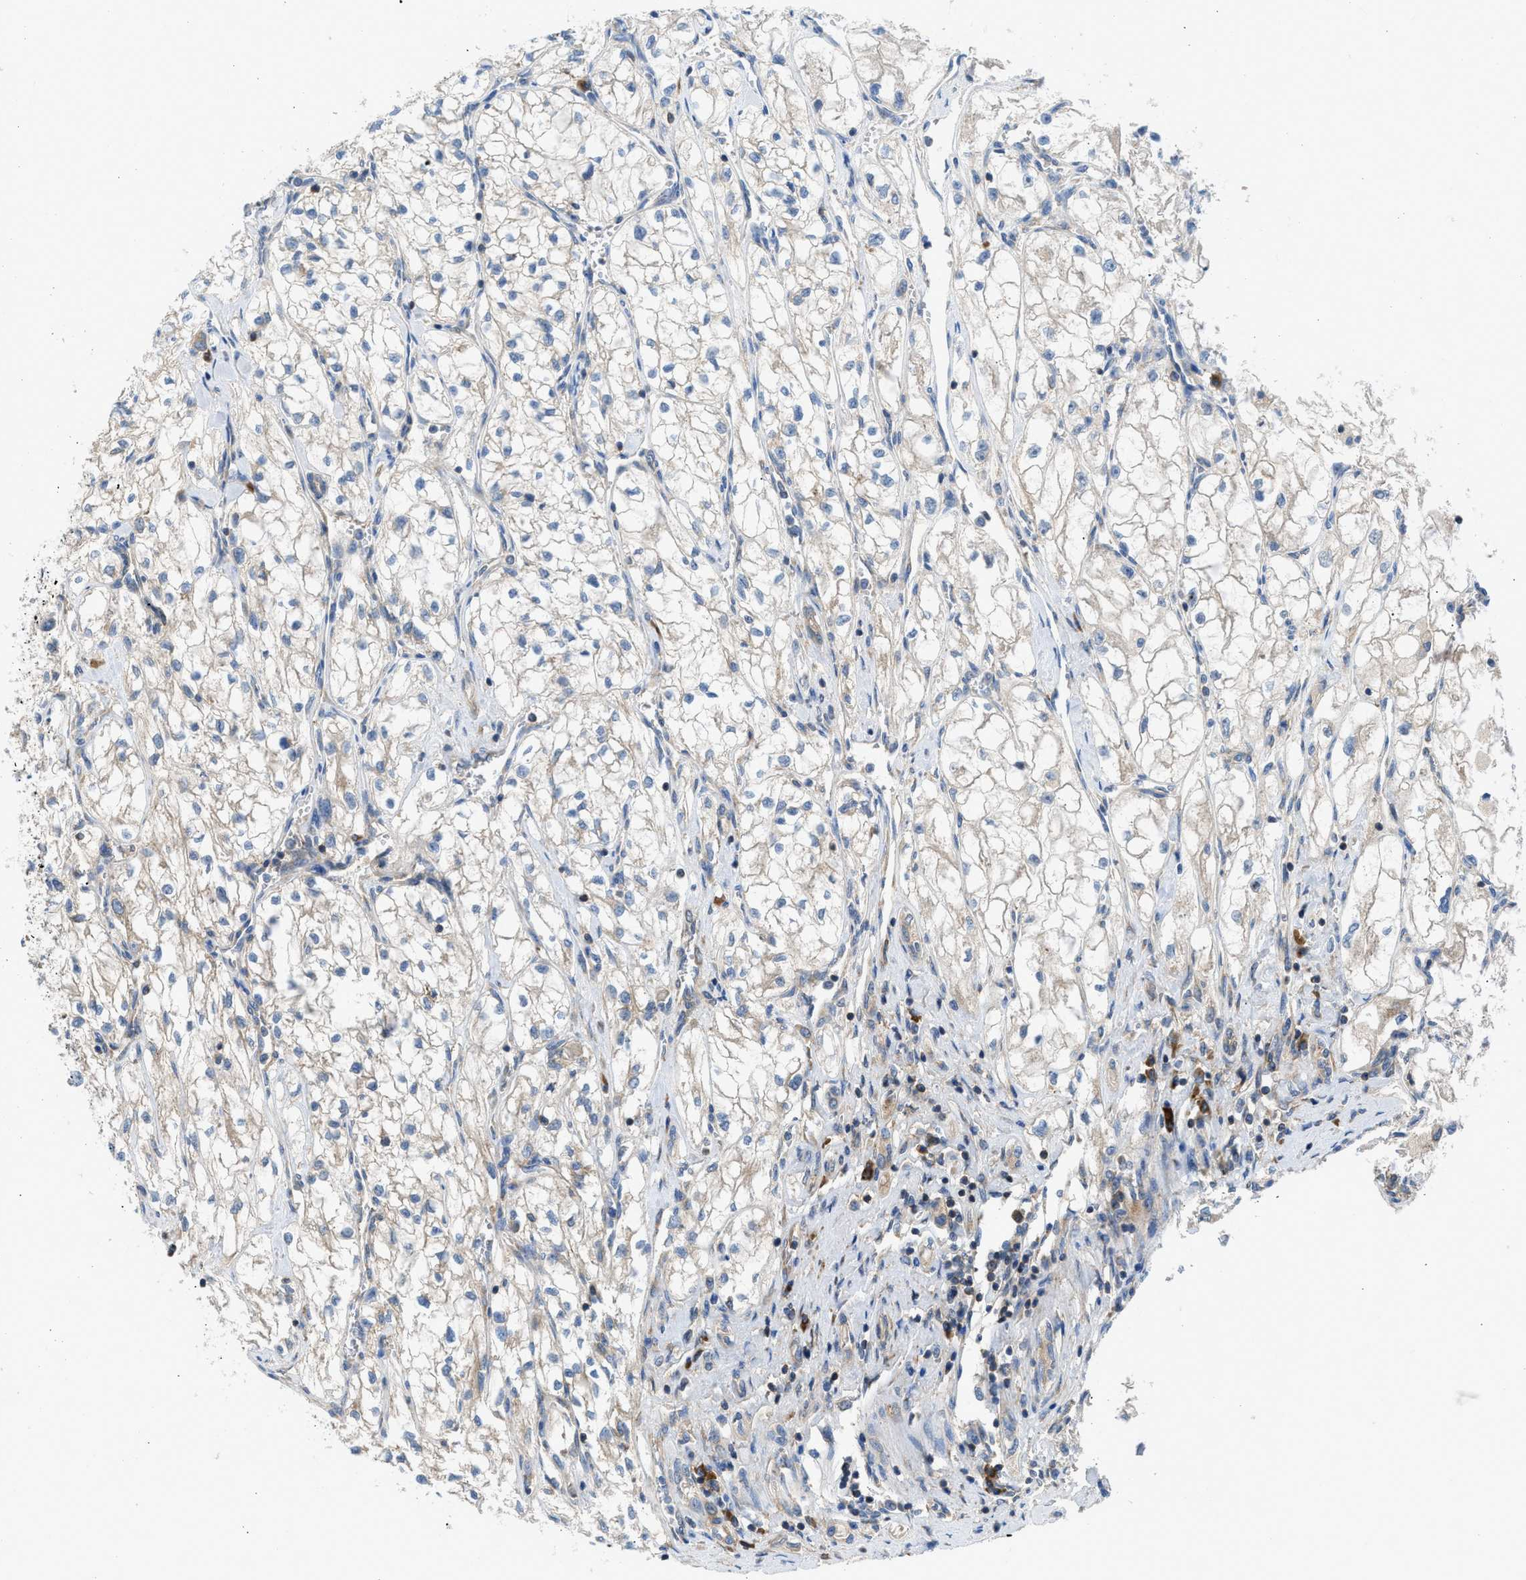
{"staining": {"intensity": "negative", "quantity": "none", "location": "none"}, "tissue": "renal cancer", "cell_type": "Tumor cells", "image_type": "cancer", "snomed": [{"axis": "morphology", "description": "Adenocarcinoma, NOS"}, {"axis": "topography", "description": "Kidney"}], "caption": "A high-resolution image shows immunohistochemistry (IHC) staining of renal cancer, which displays no significant positivity in tumor cells. Brightfield microscopy of immunohistochemistry stained with DAB (brown) and hematoxylin (blue), captured at high magnification.", "gene": "CHKB", "patient": {"sex": "female", "age": 70}}